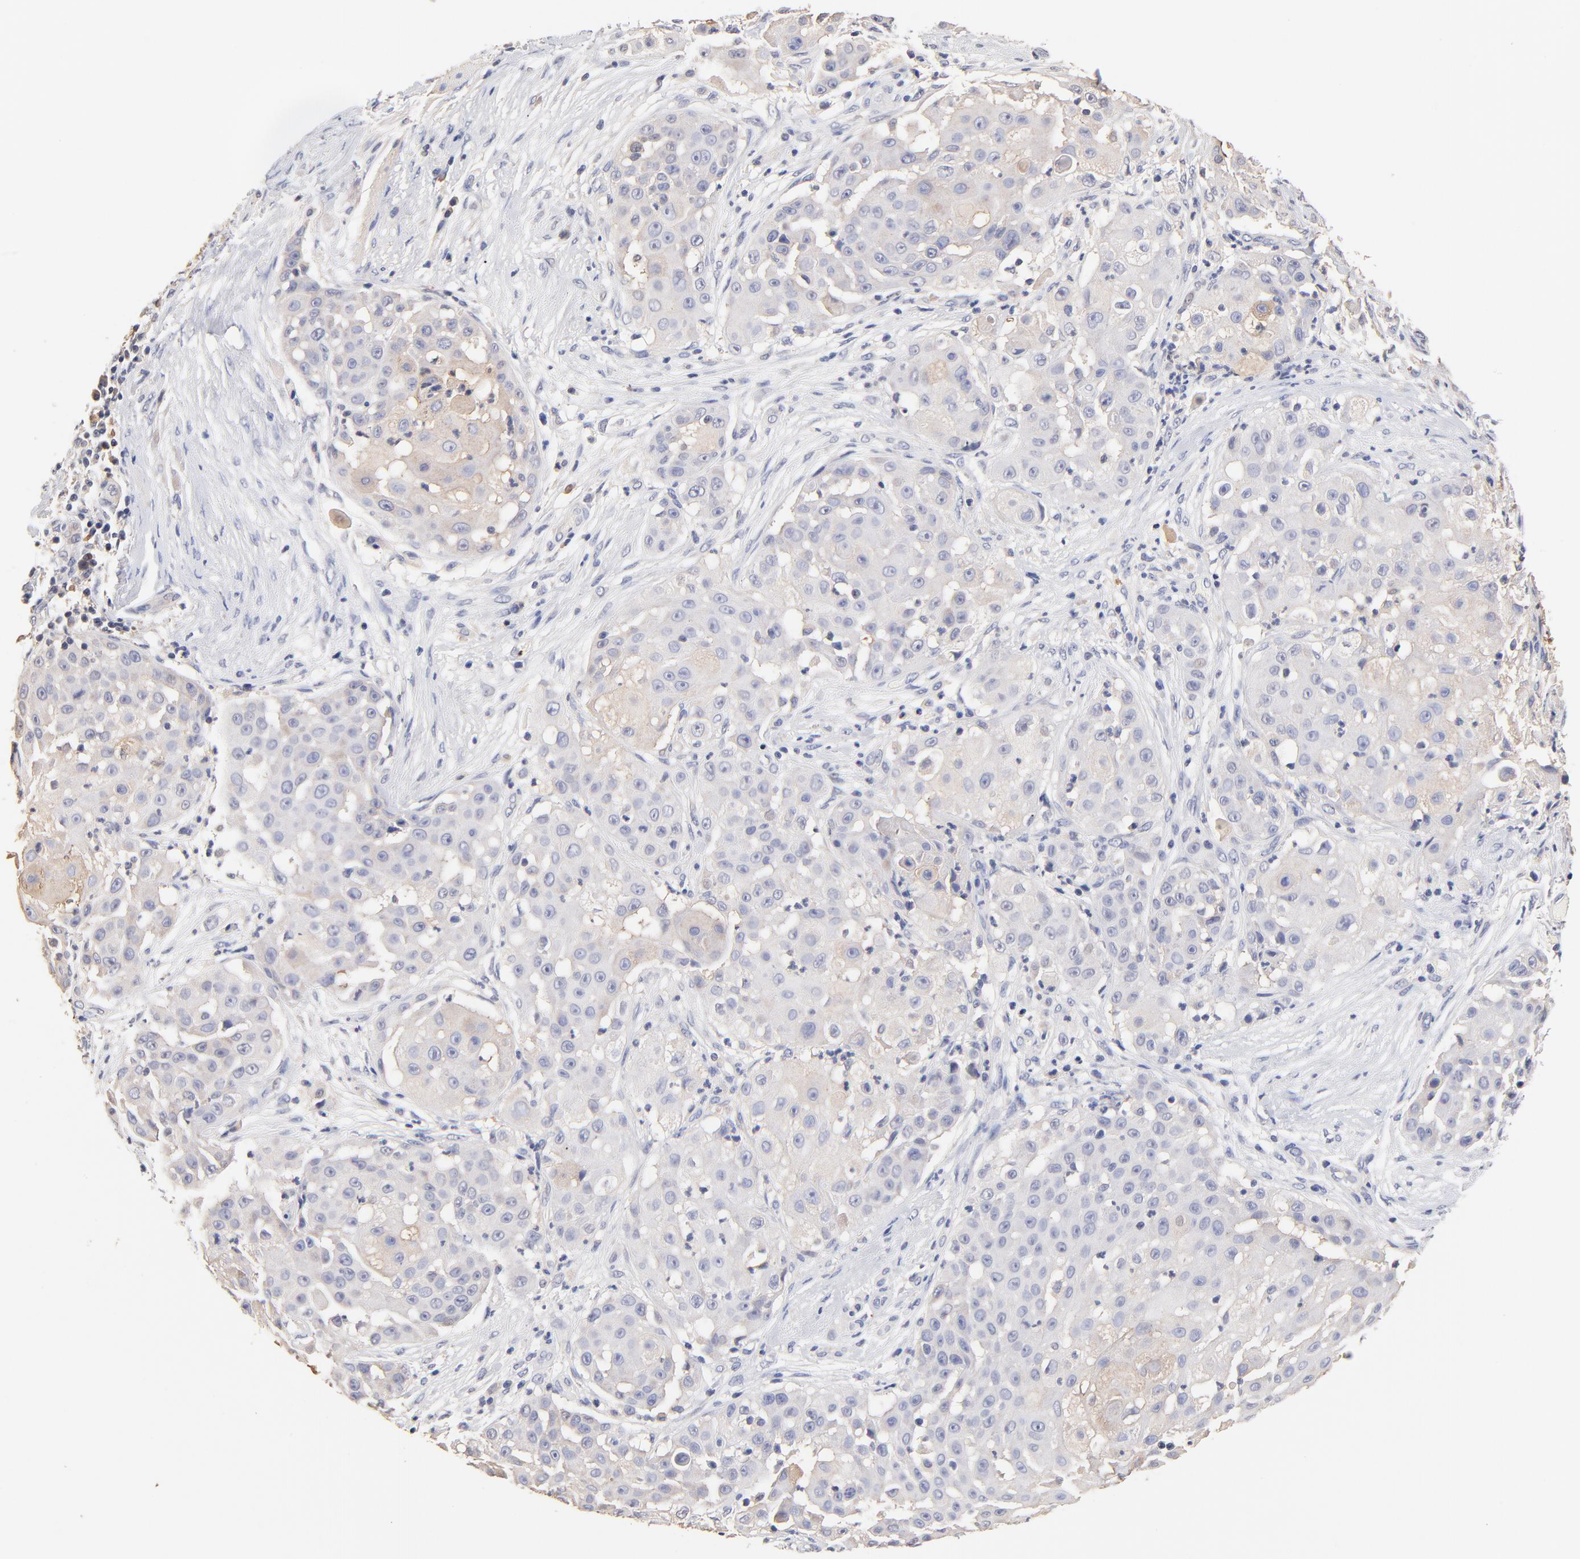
{"staining": {"intensity": "weak", "quantity": "25%-75%", "location": "cytoplasmic/membranous"}, "tissue": "skin cancer", "cell_type": "Tumor cells", "image_type": "cancer", "snomed": [{"axis": "morphology", "description": "Squamous cell carcinoma, NOS"}, {"axis": "topography", "description": "Skin"}], "caption": "This is a histology image of immunohistochemistry staining of skin squamous cell carcinoma, which shows weak staining in the cytoplasmic/membranous of tumor cells.", "gene": "TWNK", "patient": {"sex": "female", "age": 57}}